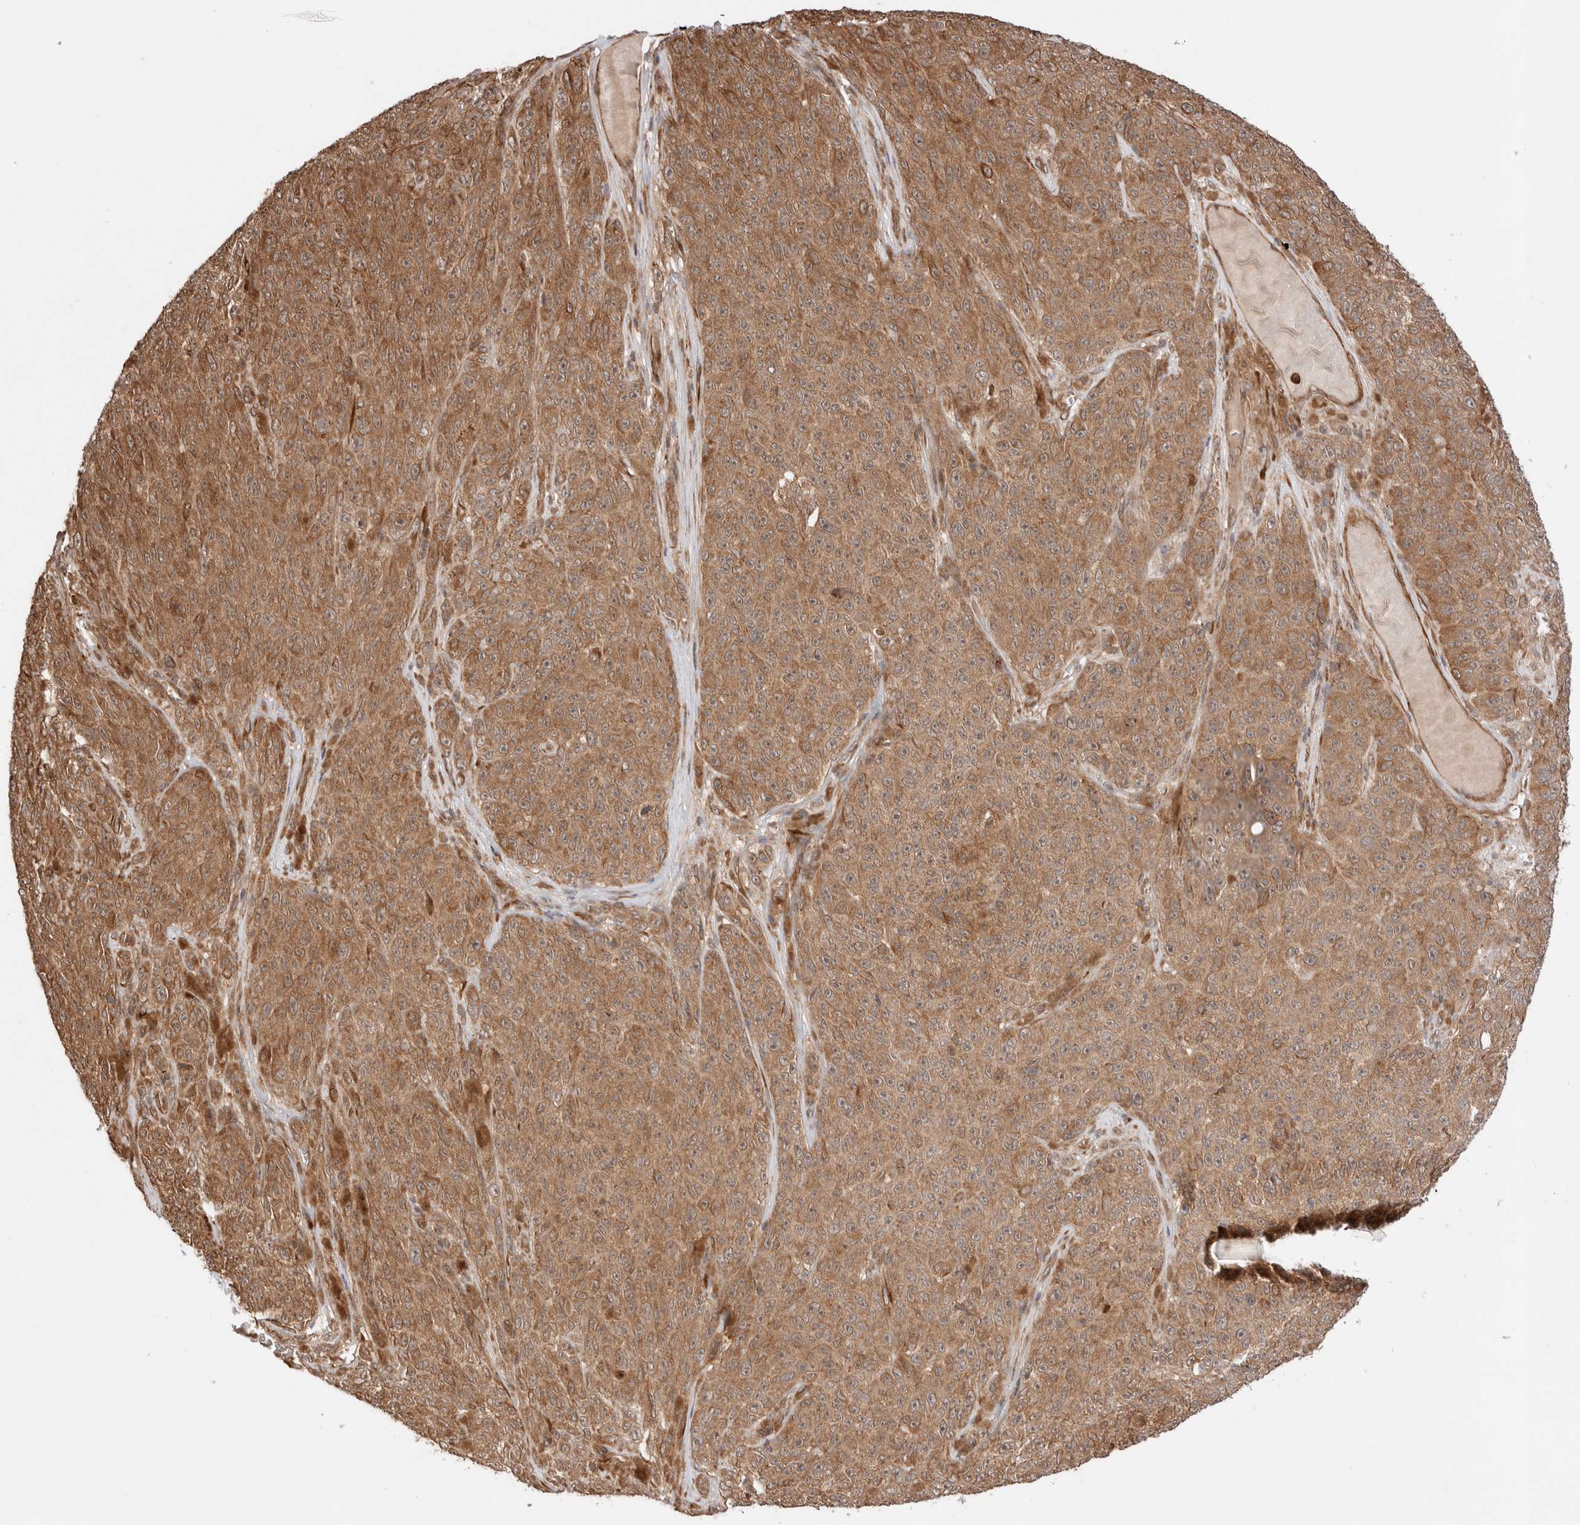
{"staining": {"intensity": "moderate", "quantity": ">75%", "location": "cytoplasmic/membranous"}, "tissue": "melanoma", "cell_type": "Tumor cells", "image_type": "cancer", "snomed": [{"axis": "morphology", "description": "Malignant melanoma, NOS"}, {"axis": "topography", "description": "Skin"}], "caption": "This photomicrograph exhibits melanoma stained with immunohistochemistry to label a protein in brown. The cytoplasmic/membranous of tumor cells show moderate positivity for the protein. Nuclei are counter-stained blue.", "gene": "ZNF649", "patient": {"sex": "female", "age": 82}}